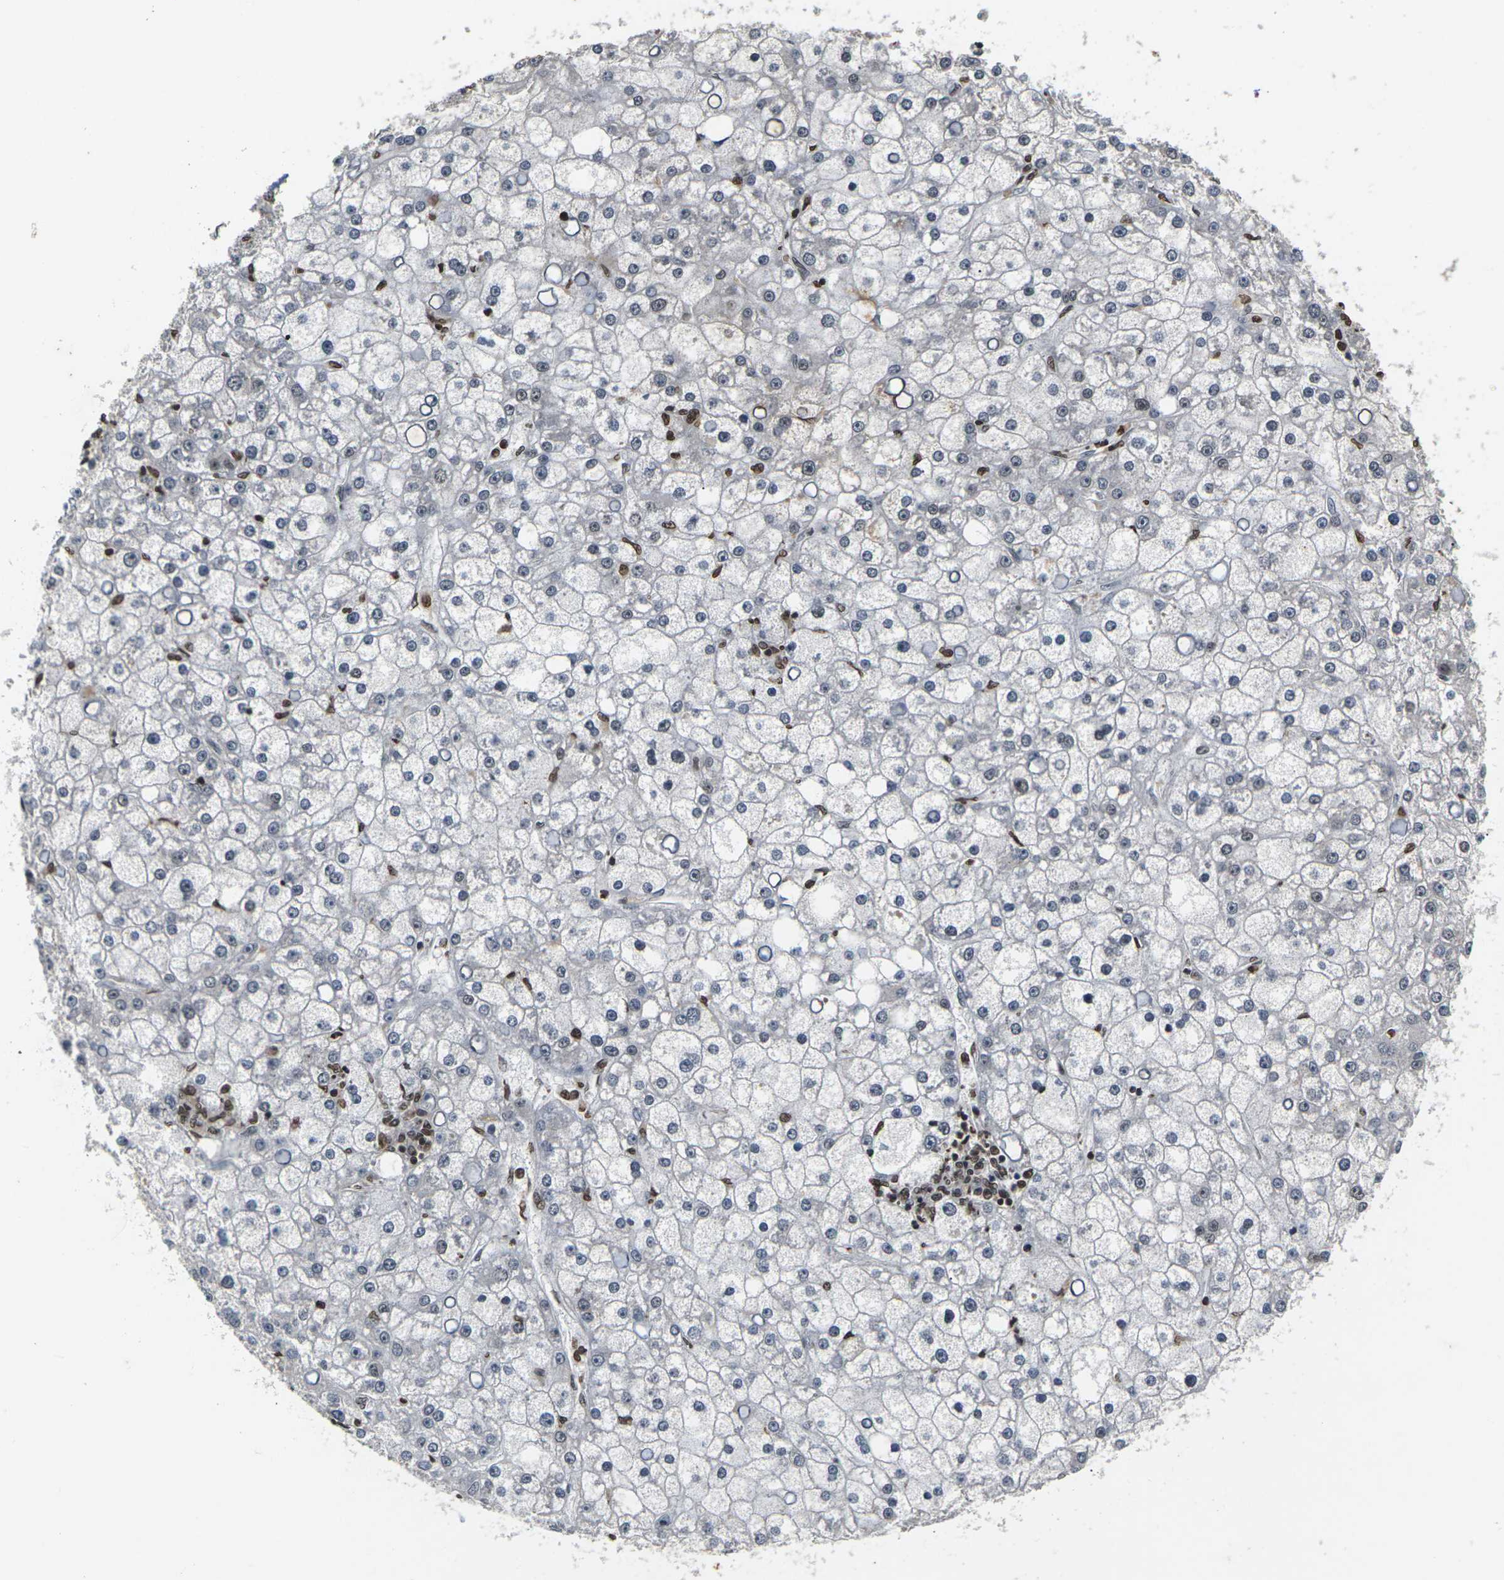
{"staining": {"intensity": "weak", "quantity": "<25%", "location": "nuclear"}, "tissue": "liver cancer", "cell_type": "Tumor cells", "image_type": "cancer", "snomed": [{"axis": "morphology", "description": "Carcinoma, Hepatocellular, NOS"}, {"axis": "topography", "description": "Liver"}], "caption": "This is an immunohistochemistry (IHC) photomicrograph of human hepatocellular carcinoma (liver). There is no expression in tumor cells.", "gene": "NELFA", "patient": {"sex": "male", "age": 67}}